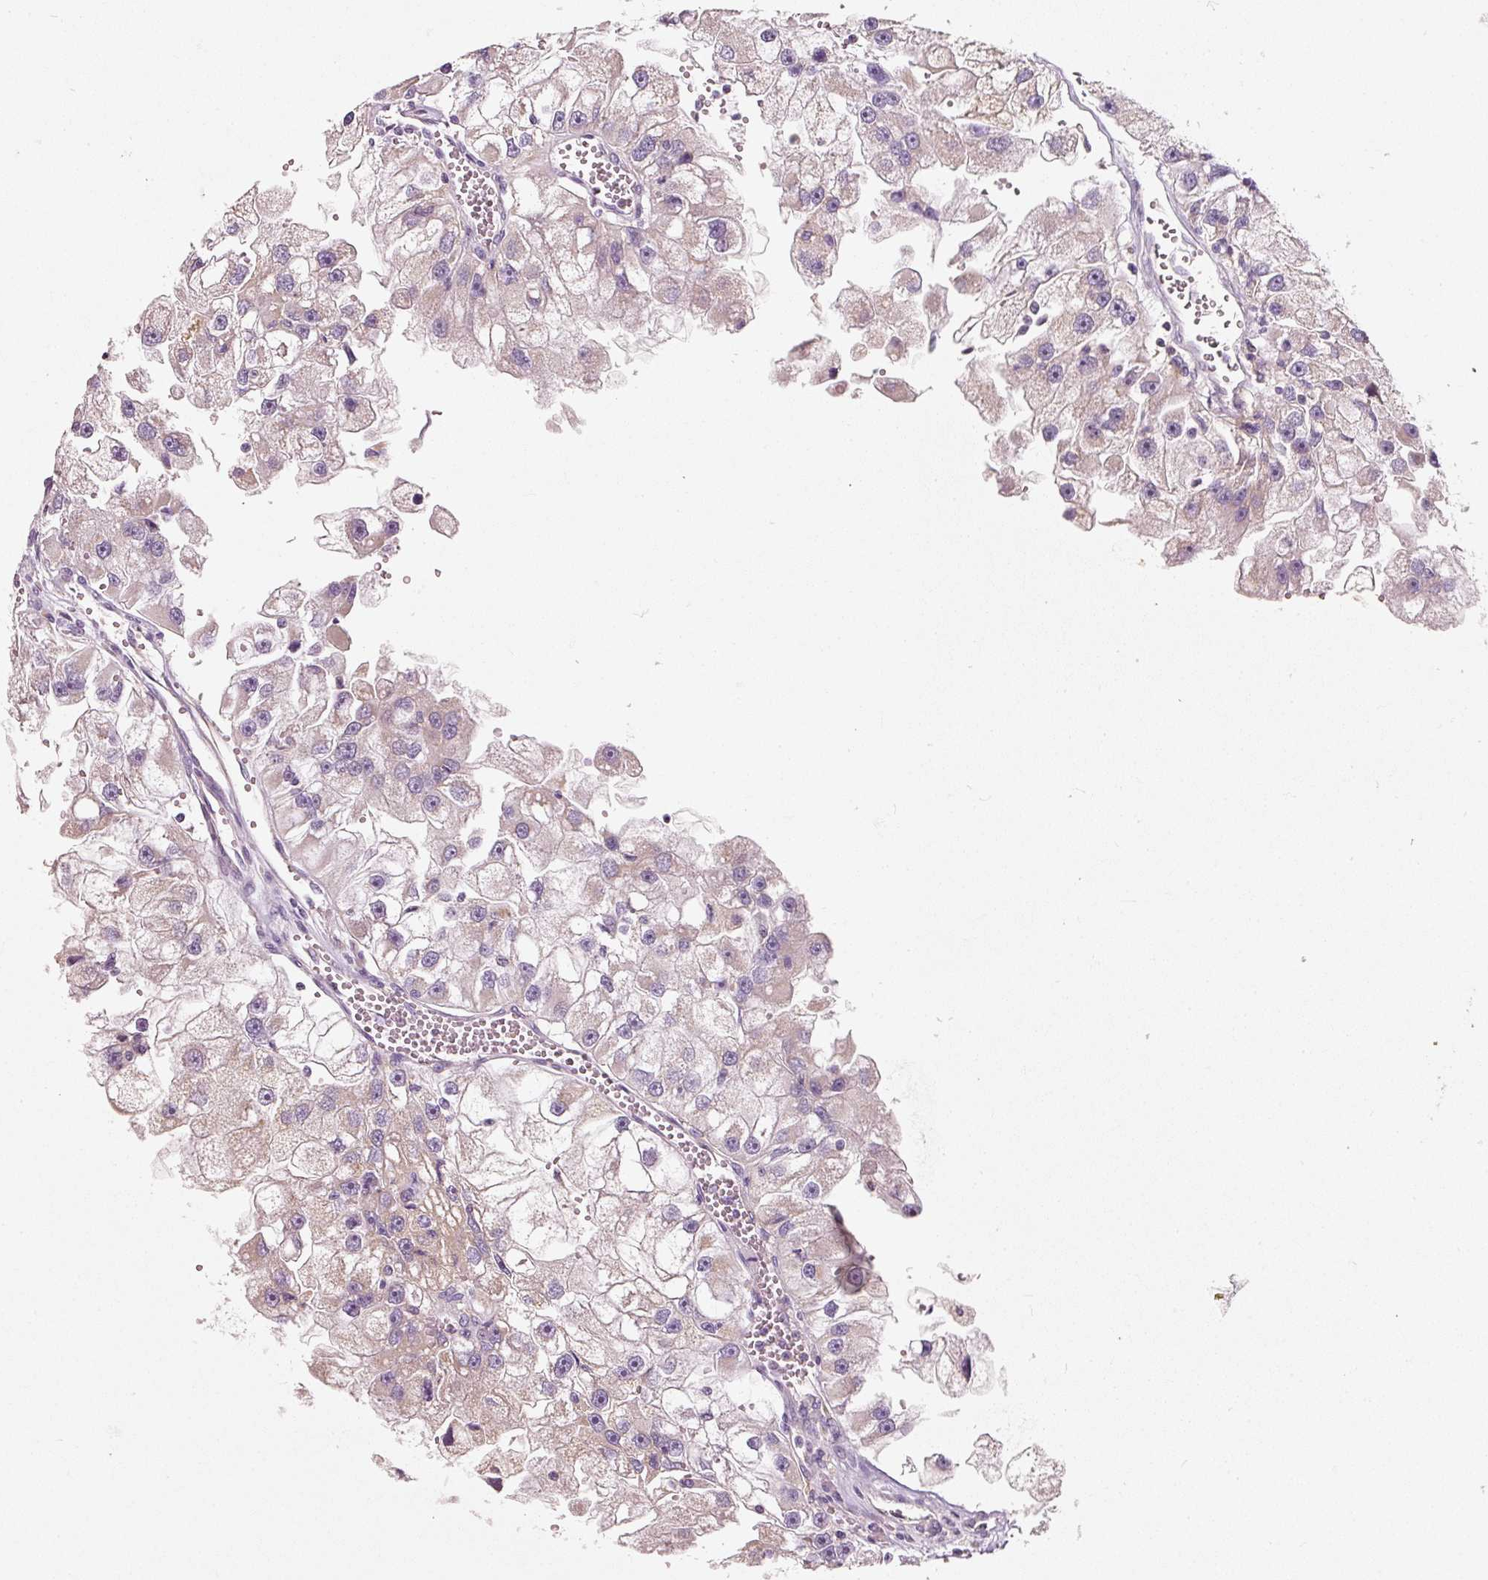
{"staining": {"intensity": "negative", "quantity": "none", "location": "none"}, "tissue": "renal cancer", "cell_type": "Tumor cells", "image_type": "cancer", "snomed": [{"axis": "morphology", "description": "Adenocarcinoma, NOS"}, {"axis": "topography", "description": "Kidney"}], "caption": "Immunohistochemistry of human renal adenocarcinoma reveals no positivity in tumor cells. (DAB (3,3'-diaminobenzidine) immunohistochemistry (IHC), high magnification).", "gene": "IQGAP2", "patient": {"sex": "male", "age": 63}}